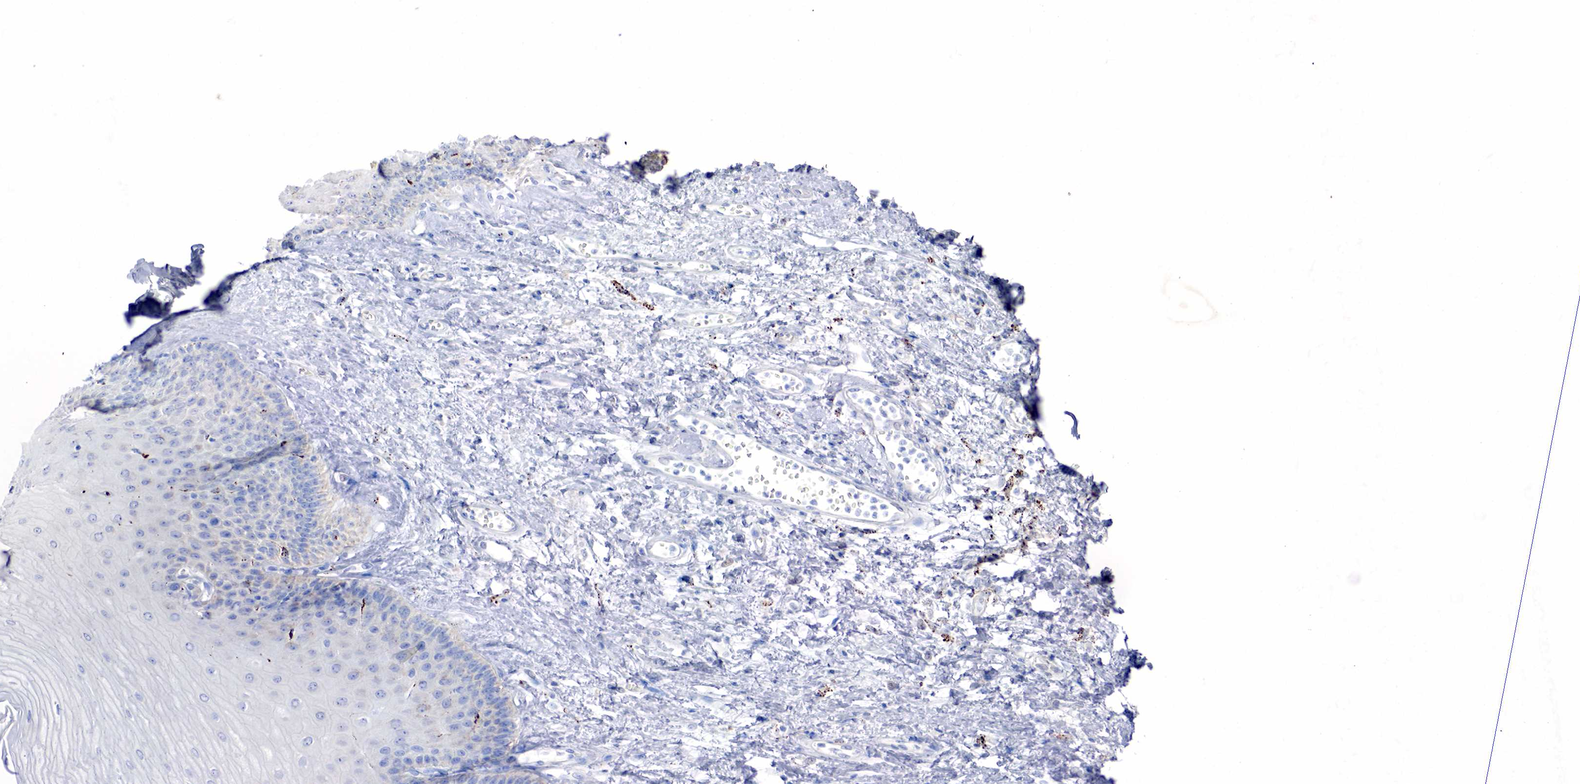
{"staining": {"intensity": "negative", "quantity": "none", "location": "none"}, "tissue": "esophagus", "cell_type": "Squamous epithelial cells", "image_type": "normal", "snomed": [{"axis": "morphology", "description": "Normal tissue, NOS"}, {"axis": "topography", "description": "Esophagus"}], "caption": "There is no significant expression in squamous epithelial cells of esophagus. (DAB (3,3'-diaminobenzidine) immunohistochemistry, high magnification).", "gene": "SYP", "patient": {"sex": "male", "age": 65}}